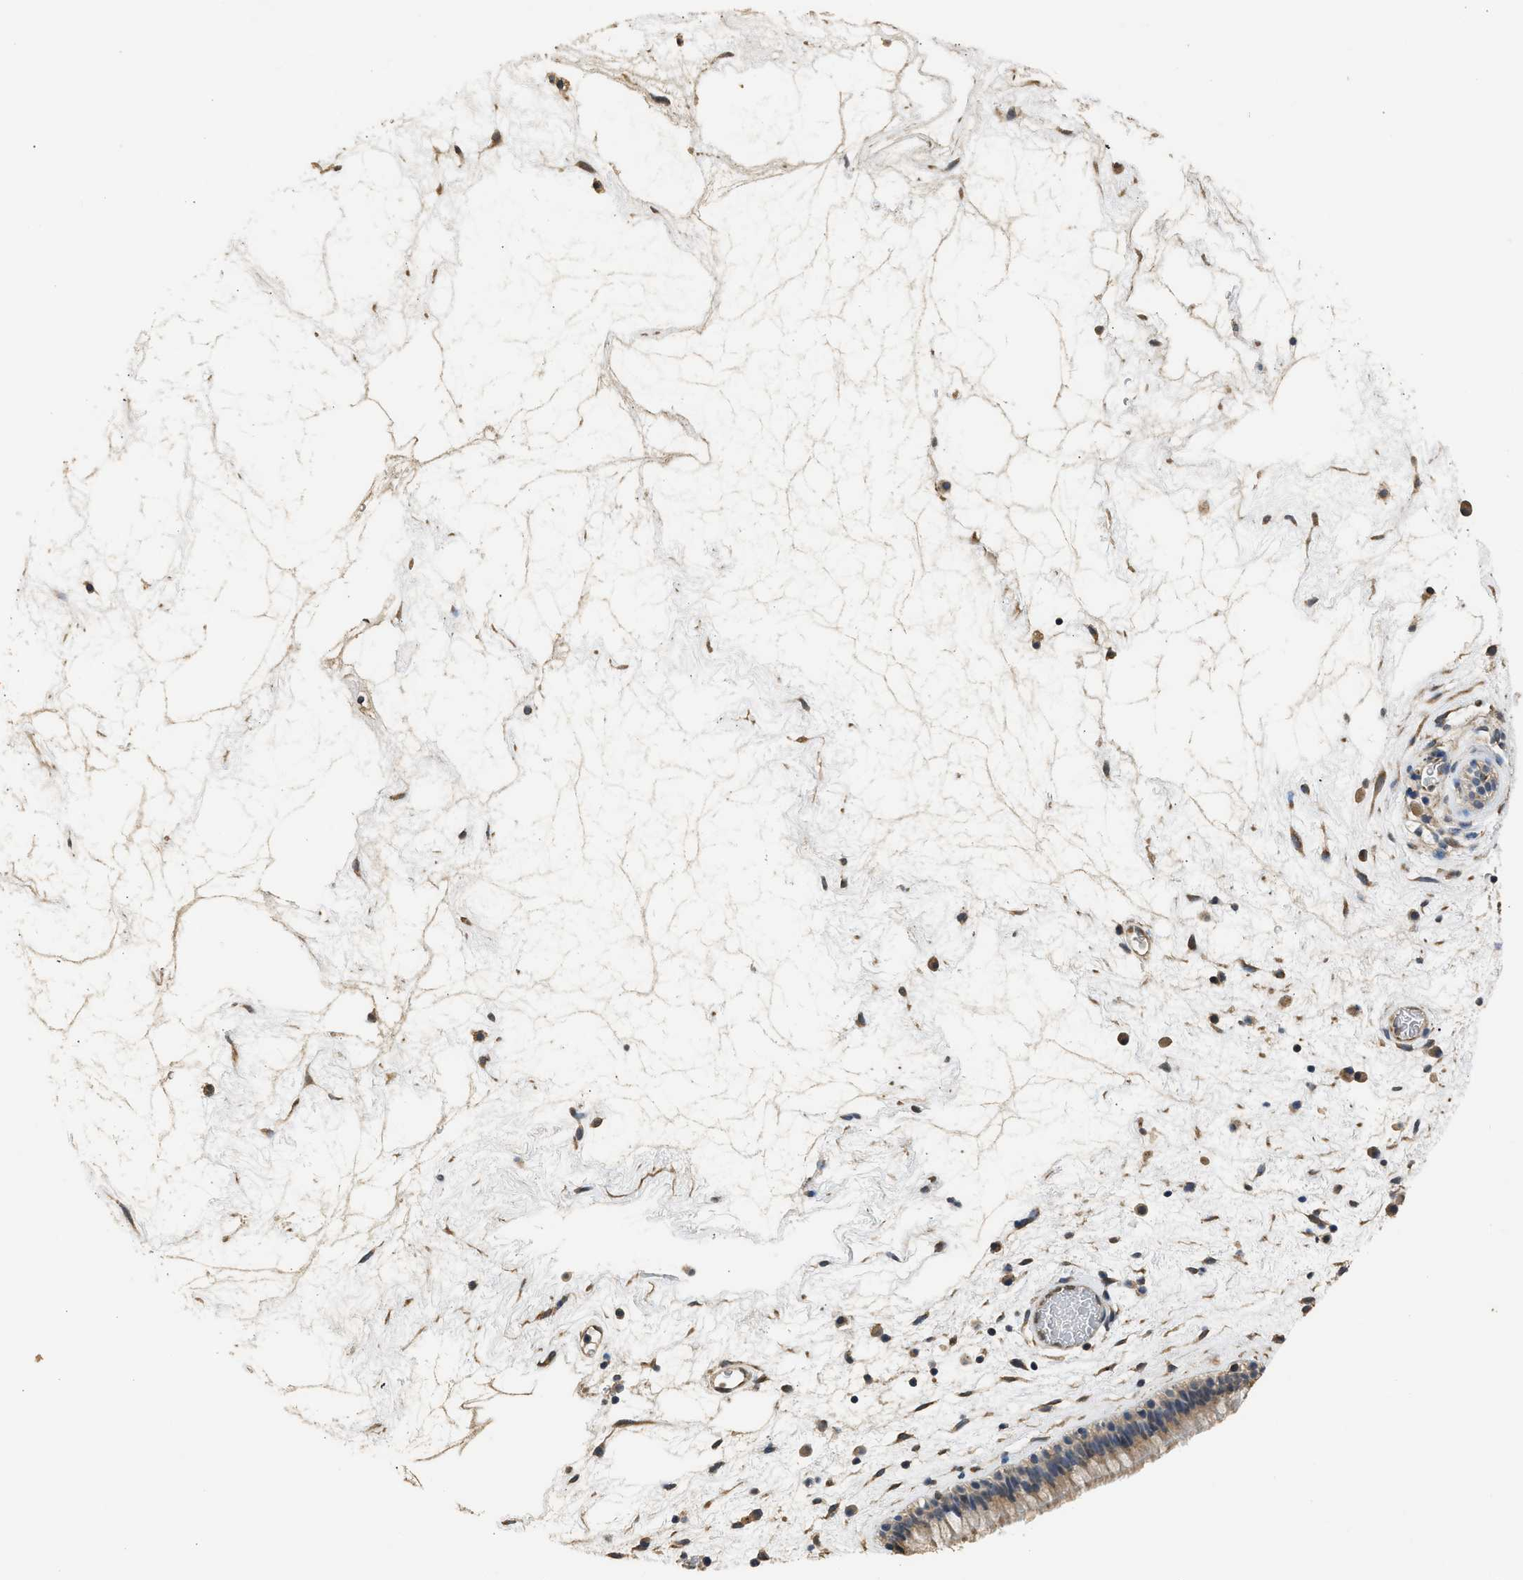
{"staining": {"intensity": "moderate", "quantity": ">75%", "location": "cytoplasmic/membranous"}, "tissue": "nasopharynx", "cell_type": "Respiratory epithelial cells", "image_type": "normal", "snomed": [{"axis": "morphology", "description": "Normal tissue, NOS"}, {"axis": "morphology", "description": "Inflammation, NOS"}, {"axis": "topography", "description": "Nasopharynx"}], "caption": "Immunohistochemical staining of benign nasopharynx shows moderate cytoplasmic/membranous protein expression in approximately >75% of respiratory epithelial cells.", "gene": "SPINT2", "patient": {"sex": "male", "age": 48}}